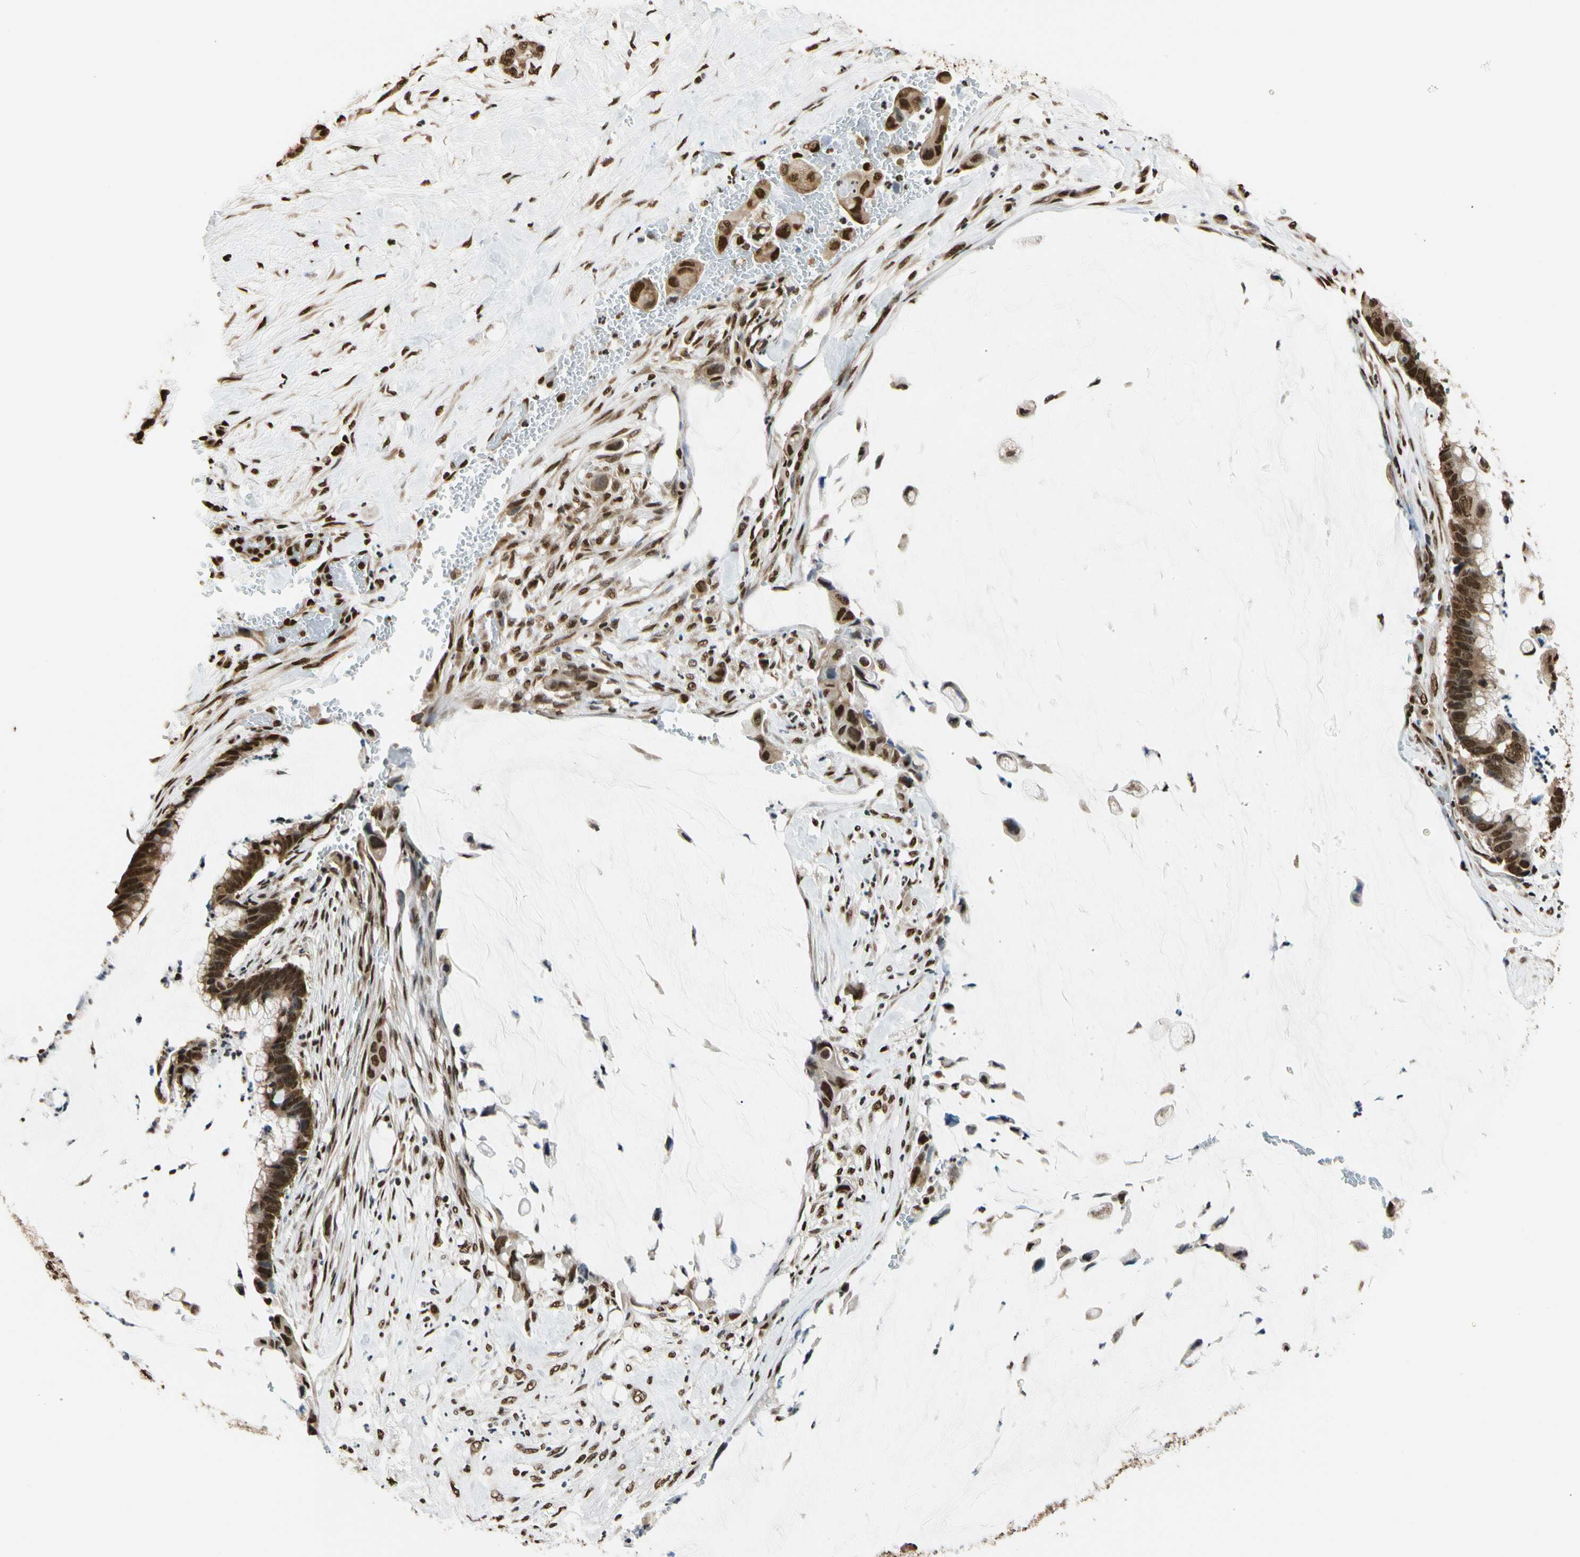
{"staining": {"intensity": "strong", "quantity": ">75%", "location": "cytoplasmic/membranous,nuclear"}, "tissue": "pancreatic cancer", "cell_type": "Tumor cells", "image_type": "cancer", "snomed": [{"axis": "morphology", "description": "Adenocarcinoma, NOS"}, {"axis": "topography", "description": "Pancreas"}], "caption": "Human pancreatic cancer (adenocarcinoma) stained with a brown dye demonstrates strong cytoplasmic/membranous and nuclear positive positivity in approximately >75% of tumor cells.", "gene": "HNRNPK", "patient": {"sex": "male", "age": 41}}